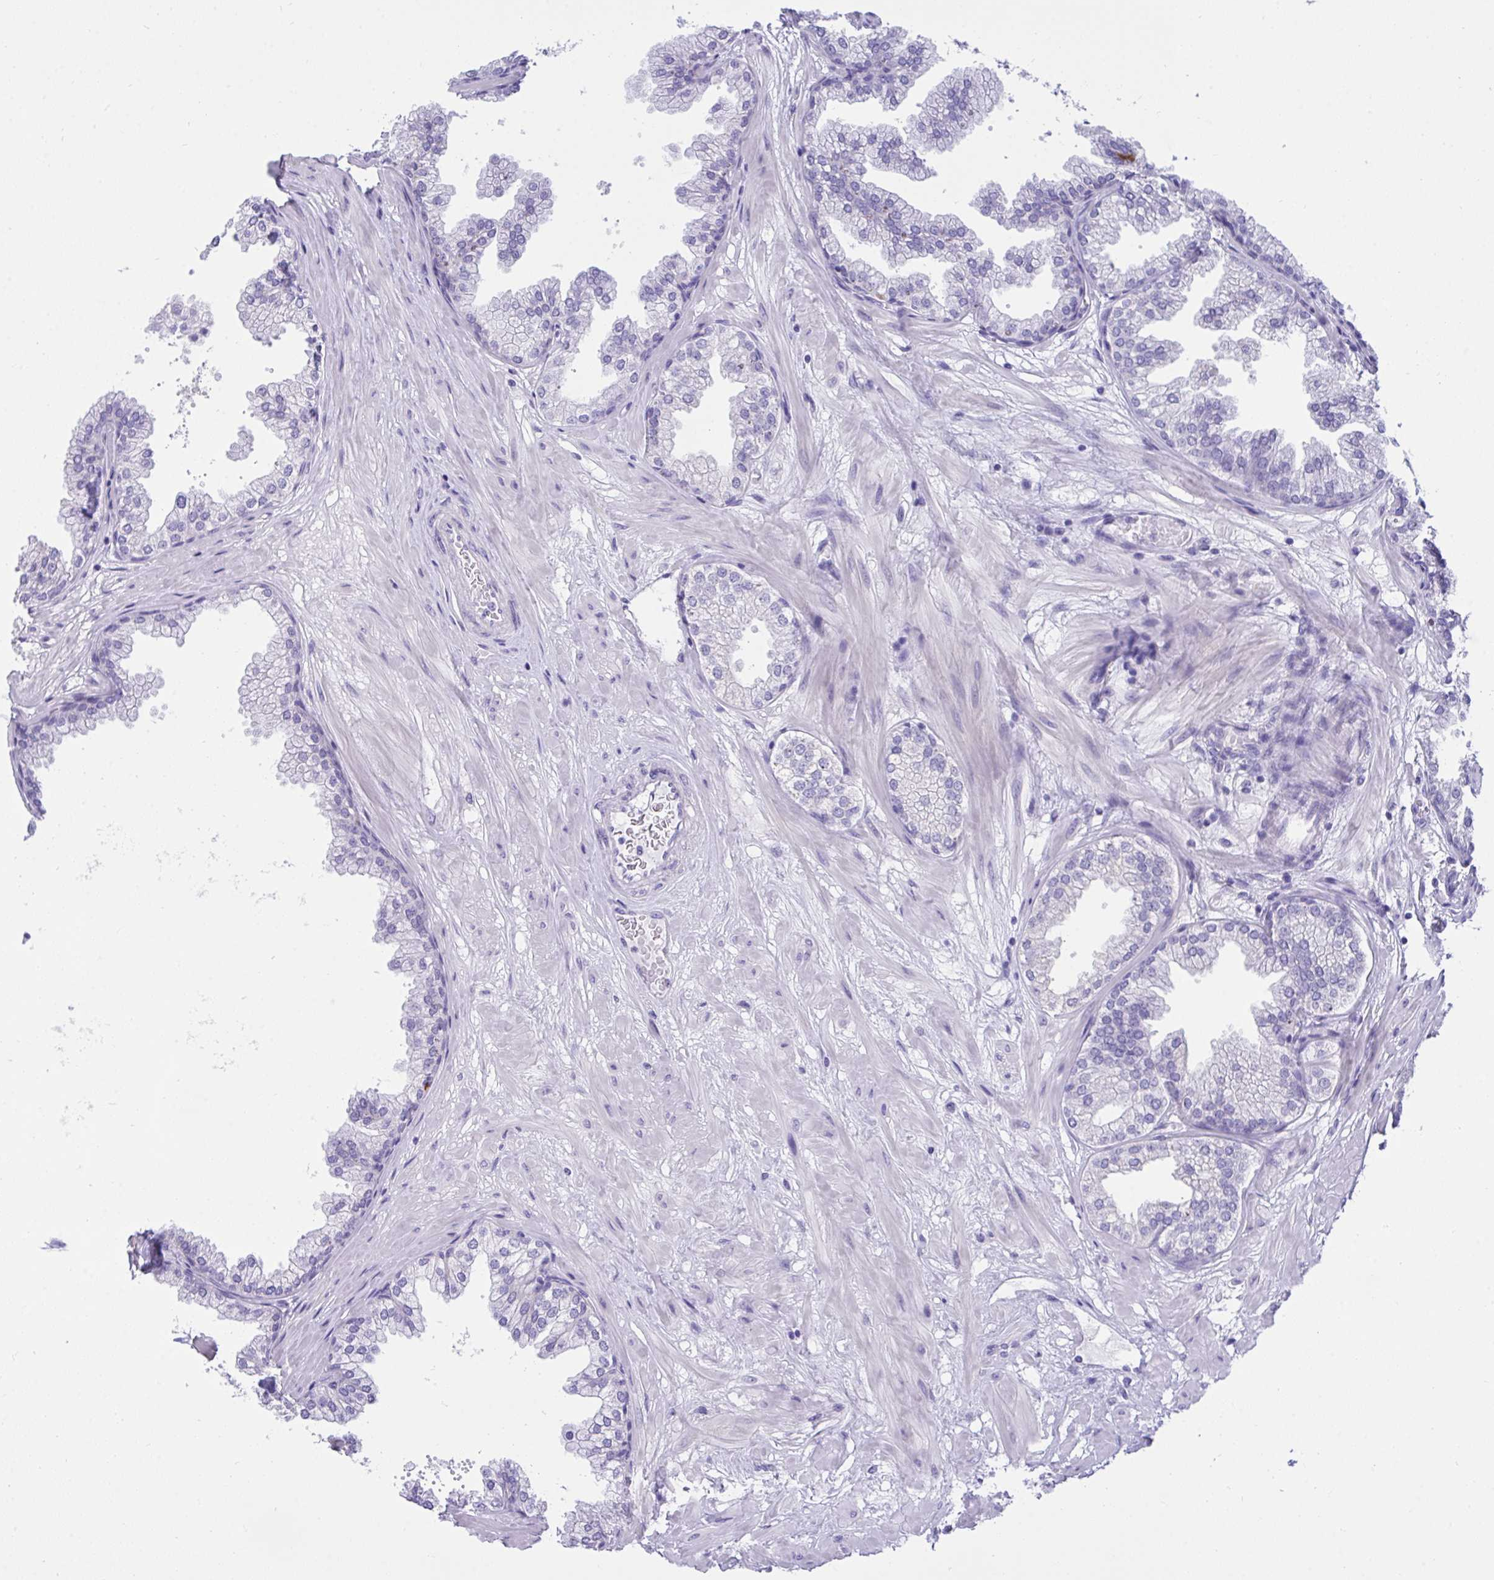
{"staining": {"intensity": "negative", "quantity": "none", "location": "none"}, "tissue": "prostate", "cell_type": "Glandular cells", "image_type": "normal", "snomed": [{"axis": "morphology", "description": "Normal tissue, NOS"}, {"axis": "topography", "description": "Prostate"}], "caption": "A high-resolution micrograph shows immunohistochemistry staining of unremarkable prostate, which displays no significant positivity in glandular cells.", "gene": "TMEM106B", "patient": {"sex": "male", "age": 37}}